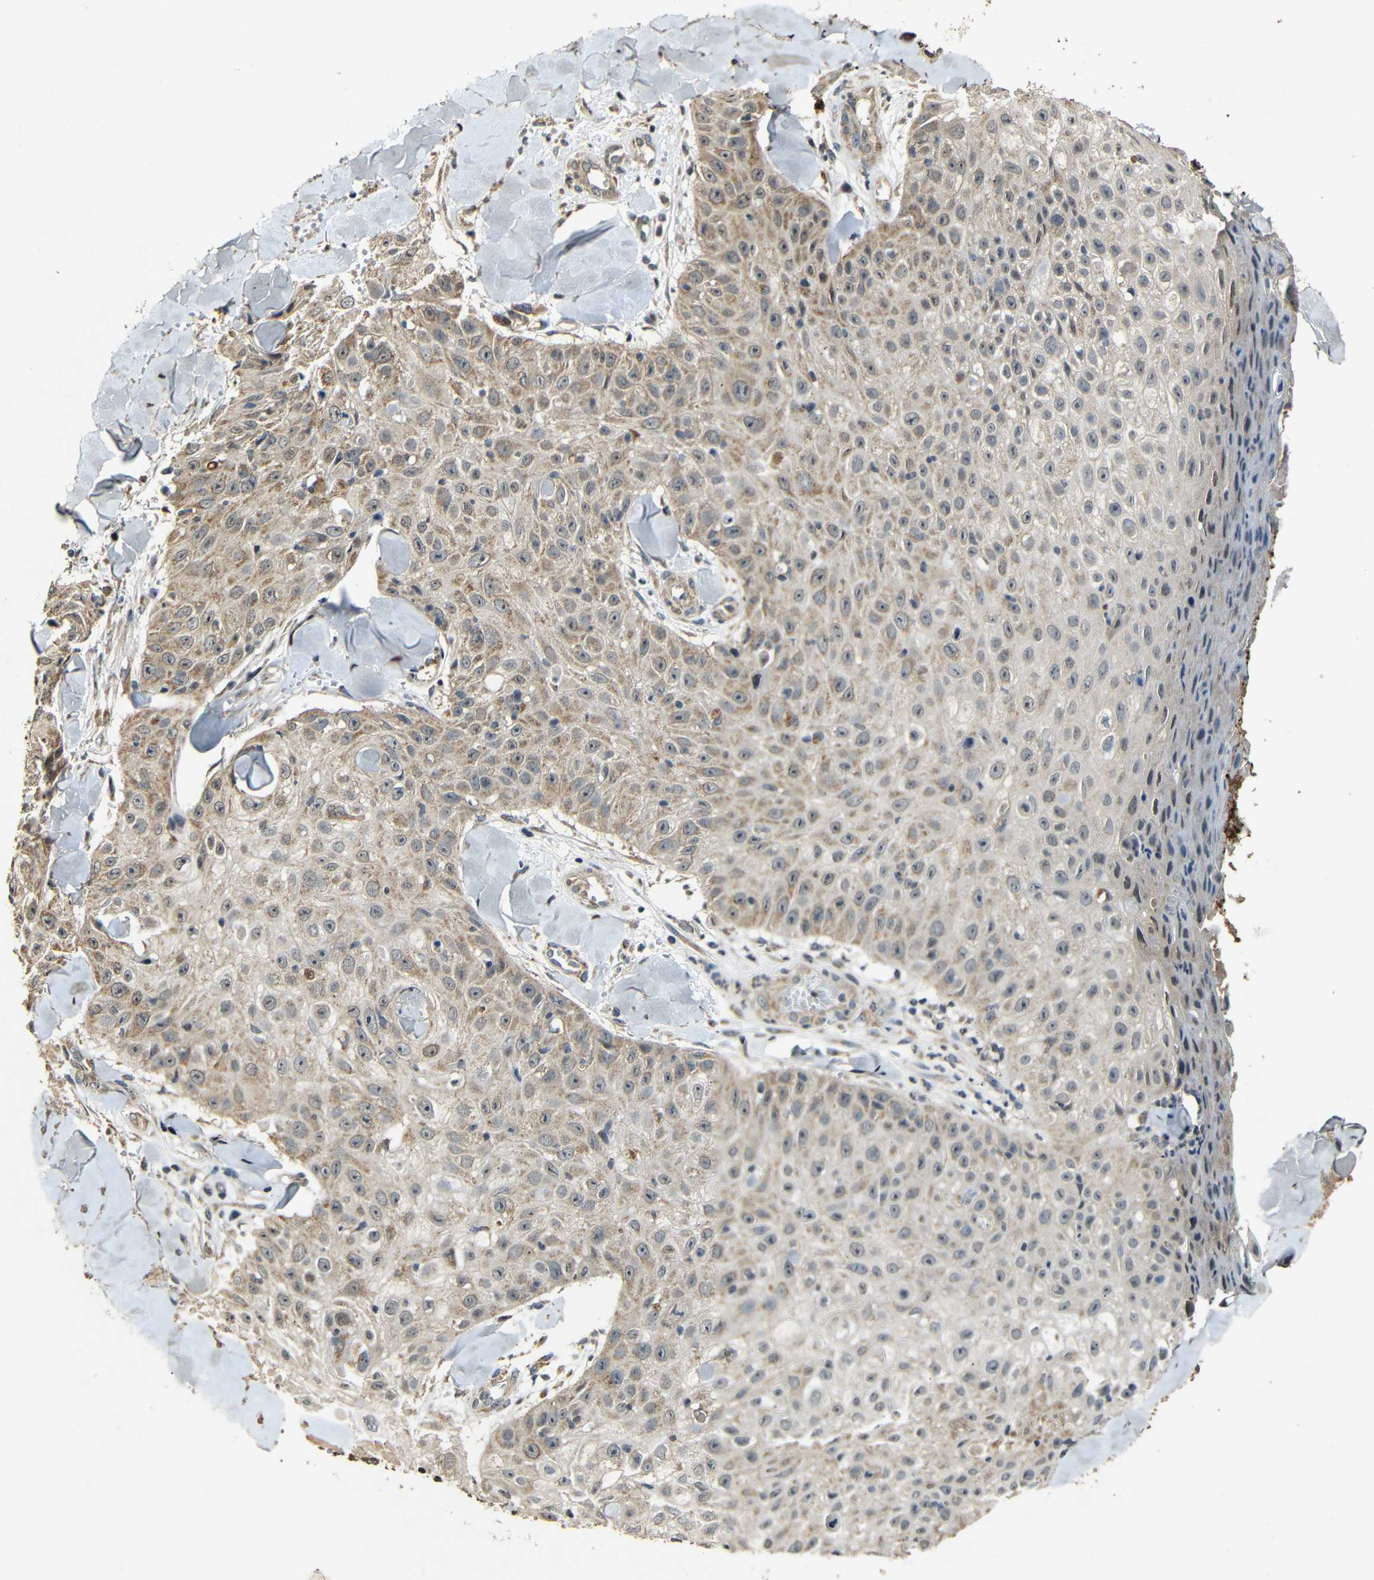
{"staining": {"intensity": "moderate", "quantity": ">75%", "location": "cytoplasmic/membranous"}, "tissue": "skin cancer", "cell_type": "Tumor cells", "image_type": "cancer", "snomed": [{"axis": "morphology", "description": "Squamous cell carcinoma, NOS"}, {"axis": "topography", "description": "Skin"}], "caption": "A brown stain shows moderate cytoplasmic/membranous expression of a protein in skin cancer tumor cells.", "gene": "KAZALD1", "patient": {"sex": "male", "age": 86}}